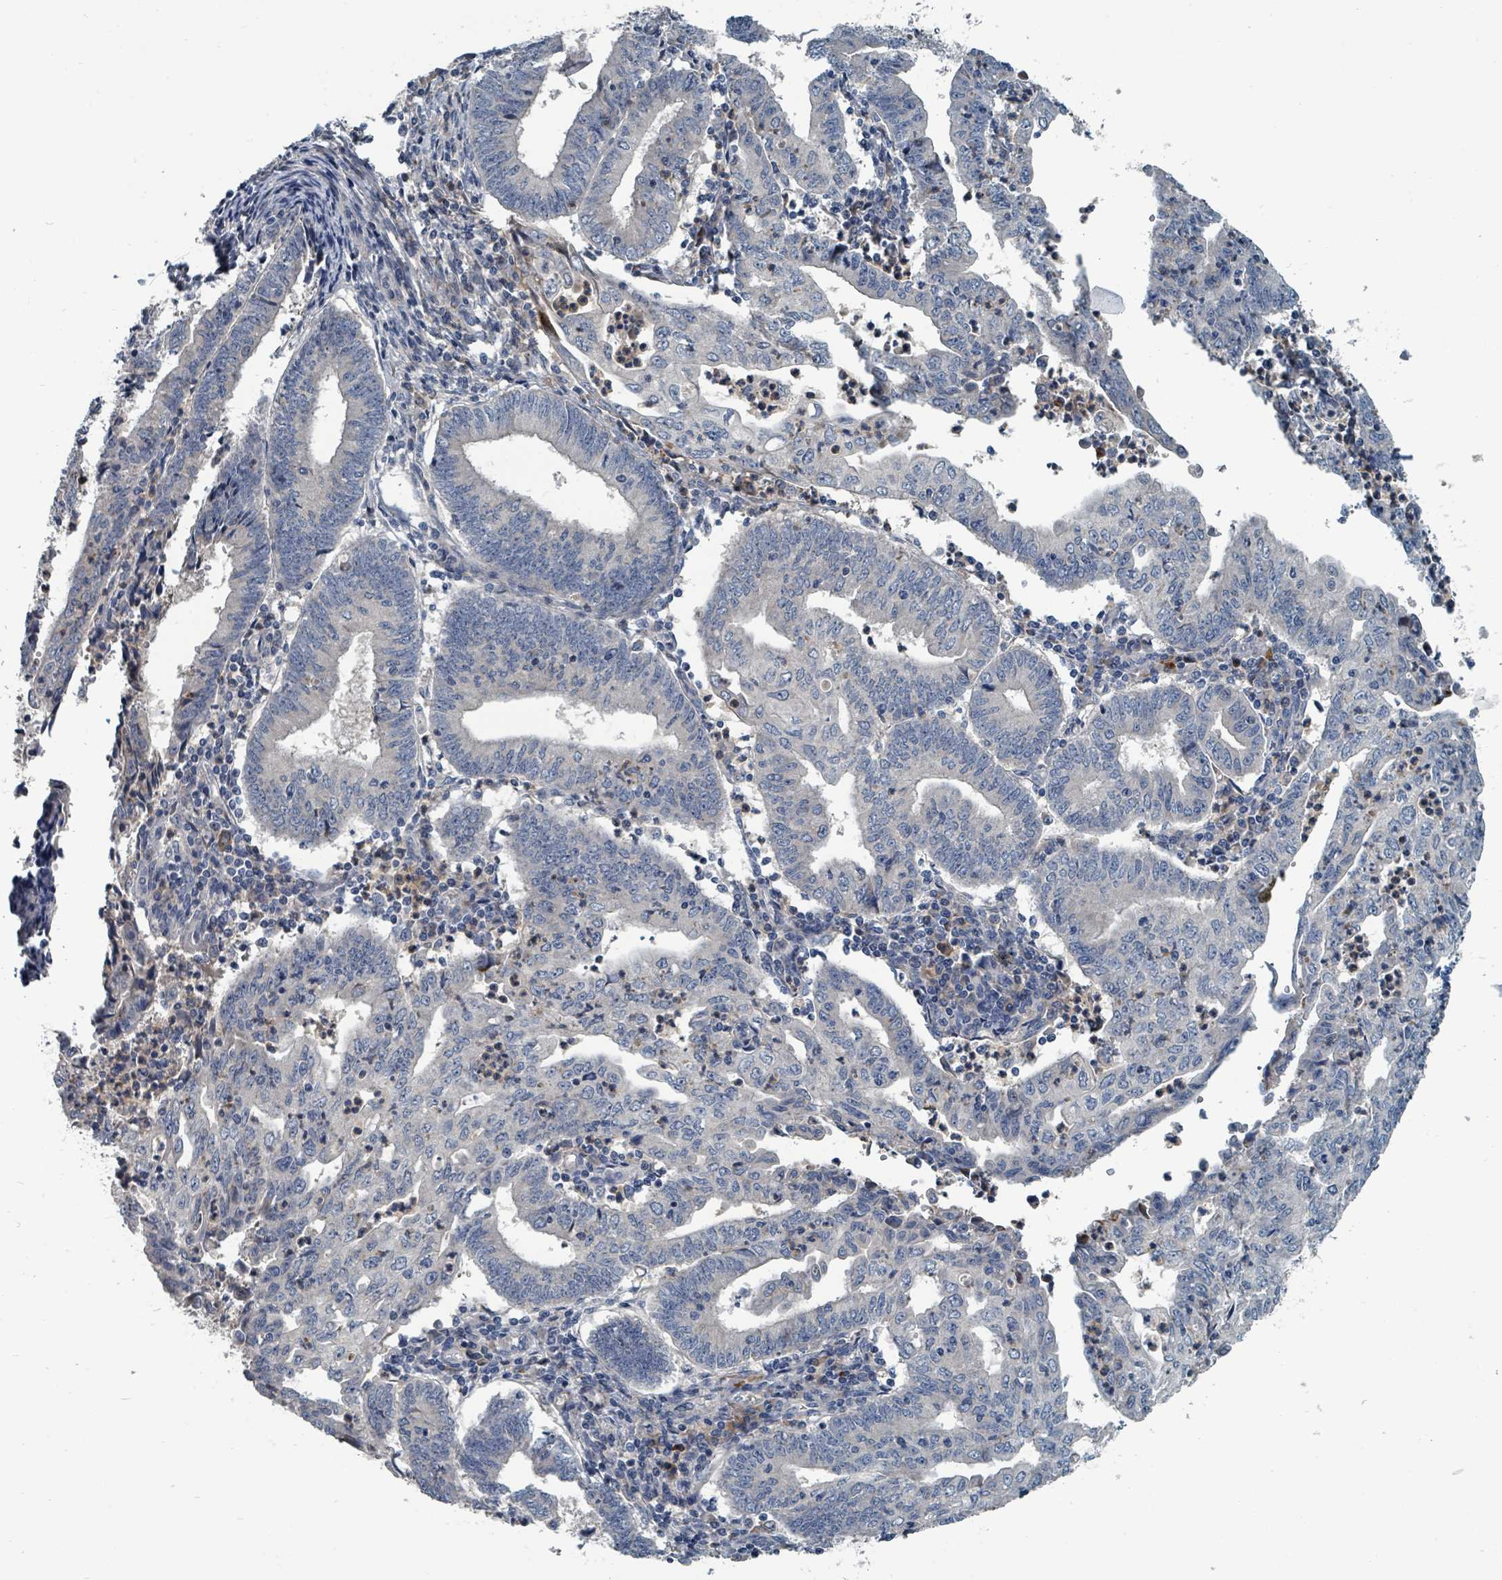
{"staining": {"intensity": "negative", "quantity": "none", "location": "none"}, "tissue": "endometrial cancer", "cell_type": "Tumor cells", "image_type": "cancer", "snomed": [{"axis": "morphology", "description": "Adenocarcinoma, NOS"}, {"axis": "topography", "description": "Endometrium"}], "caption": "This is an IHC photomicrograph of human endometrial adenocarcinoma. There is no staining in tumor cells.", "gene": "SLC44A5", "patient": {"sex": "female", "age": 60}}